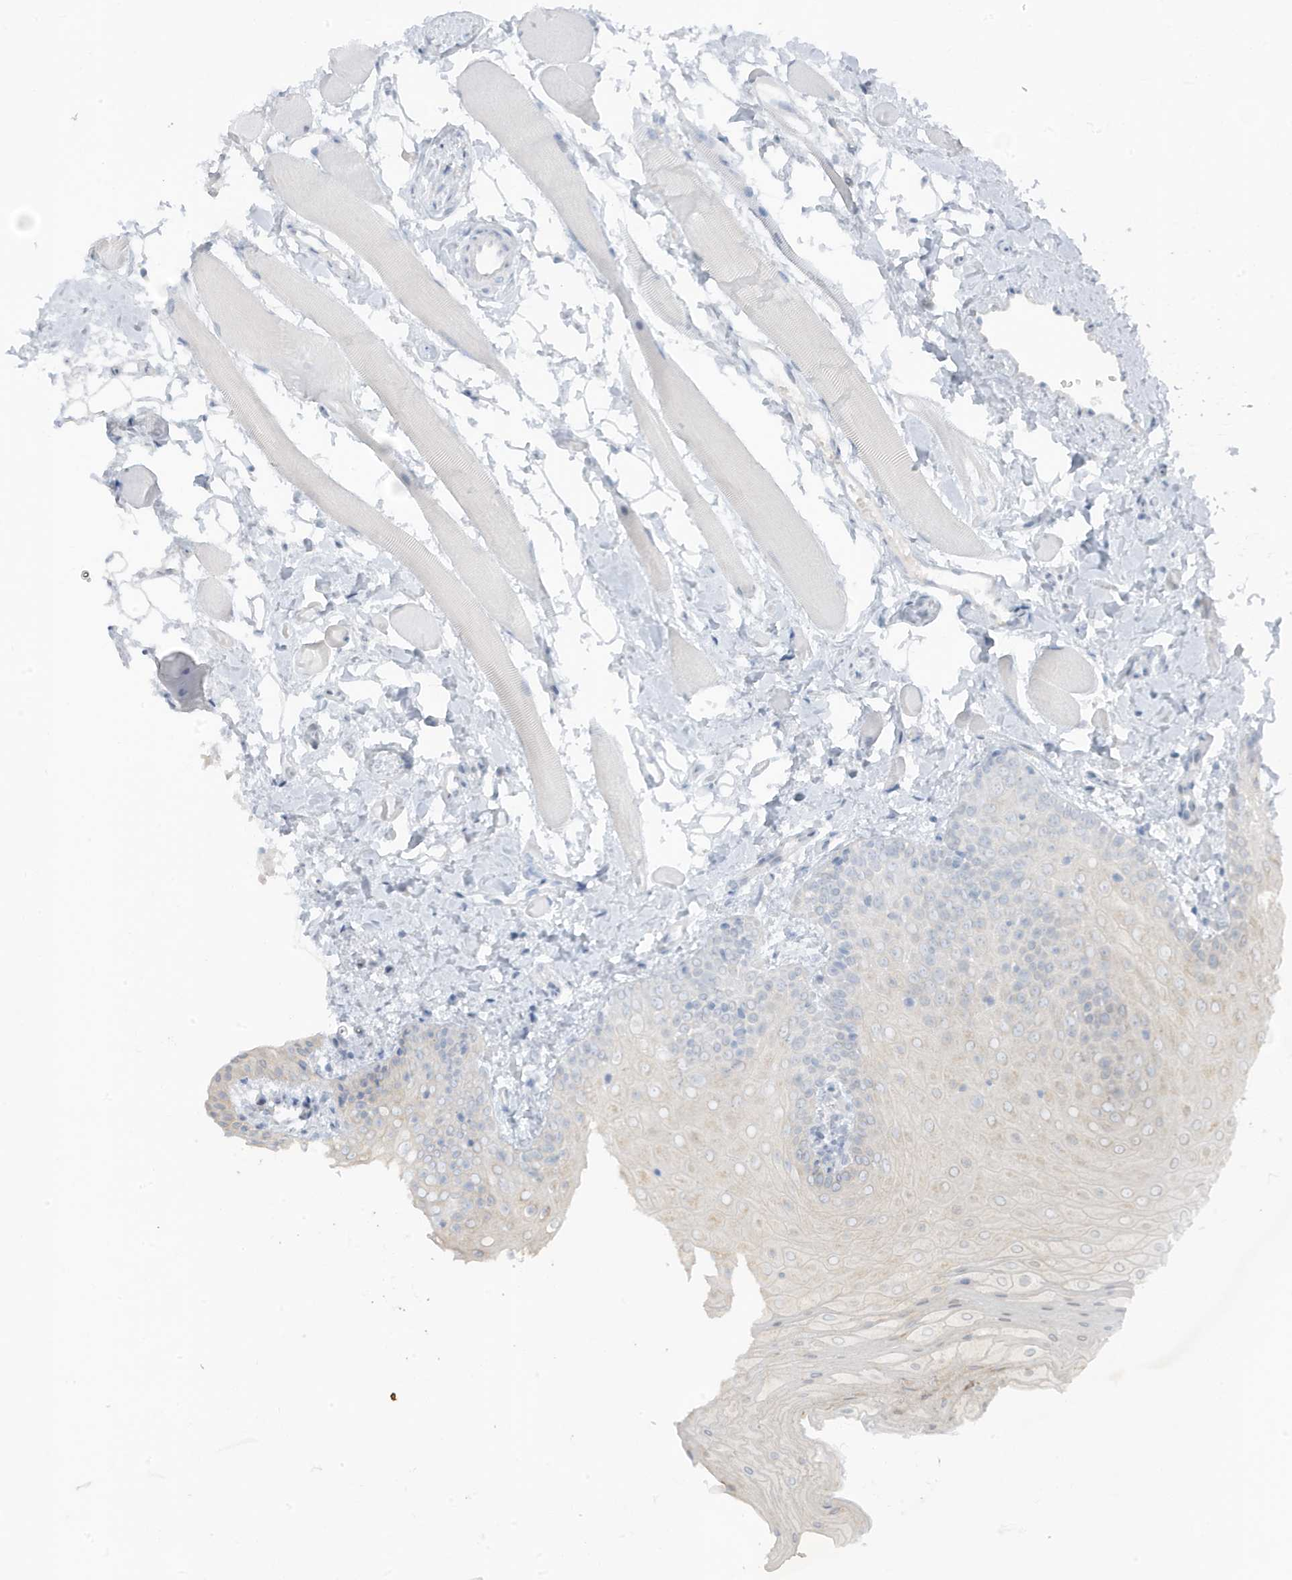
{"staining": {"intensity": "negative", "quantity": "none", "location": "none"}, "tissue": "oral mucosa", "cell_type": "Squamous epithelial cells", "image_type": "normal", "snomed": [{"axis": "morphology", "description": "Normal tissue, NOS"}, {"axis": "topography", "description": "Oral tissue"}], "caption": "The photomicrograph exhibits no staining of squamous epithelial cells in unremarkable oral mucosa. (DAB (3,3'-diaminobenzidine) immunohistochemistry visualized using brightfield microscopy, high magnification).", "gene": "ZFP64", "patient": {"sex": "male", "age": 28}}